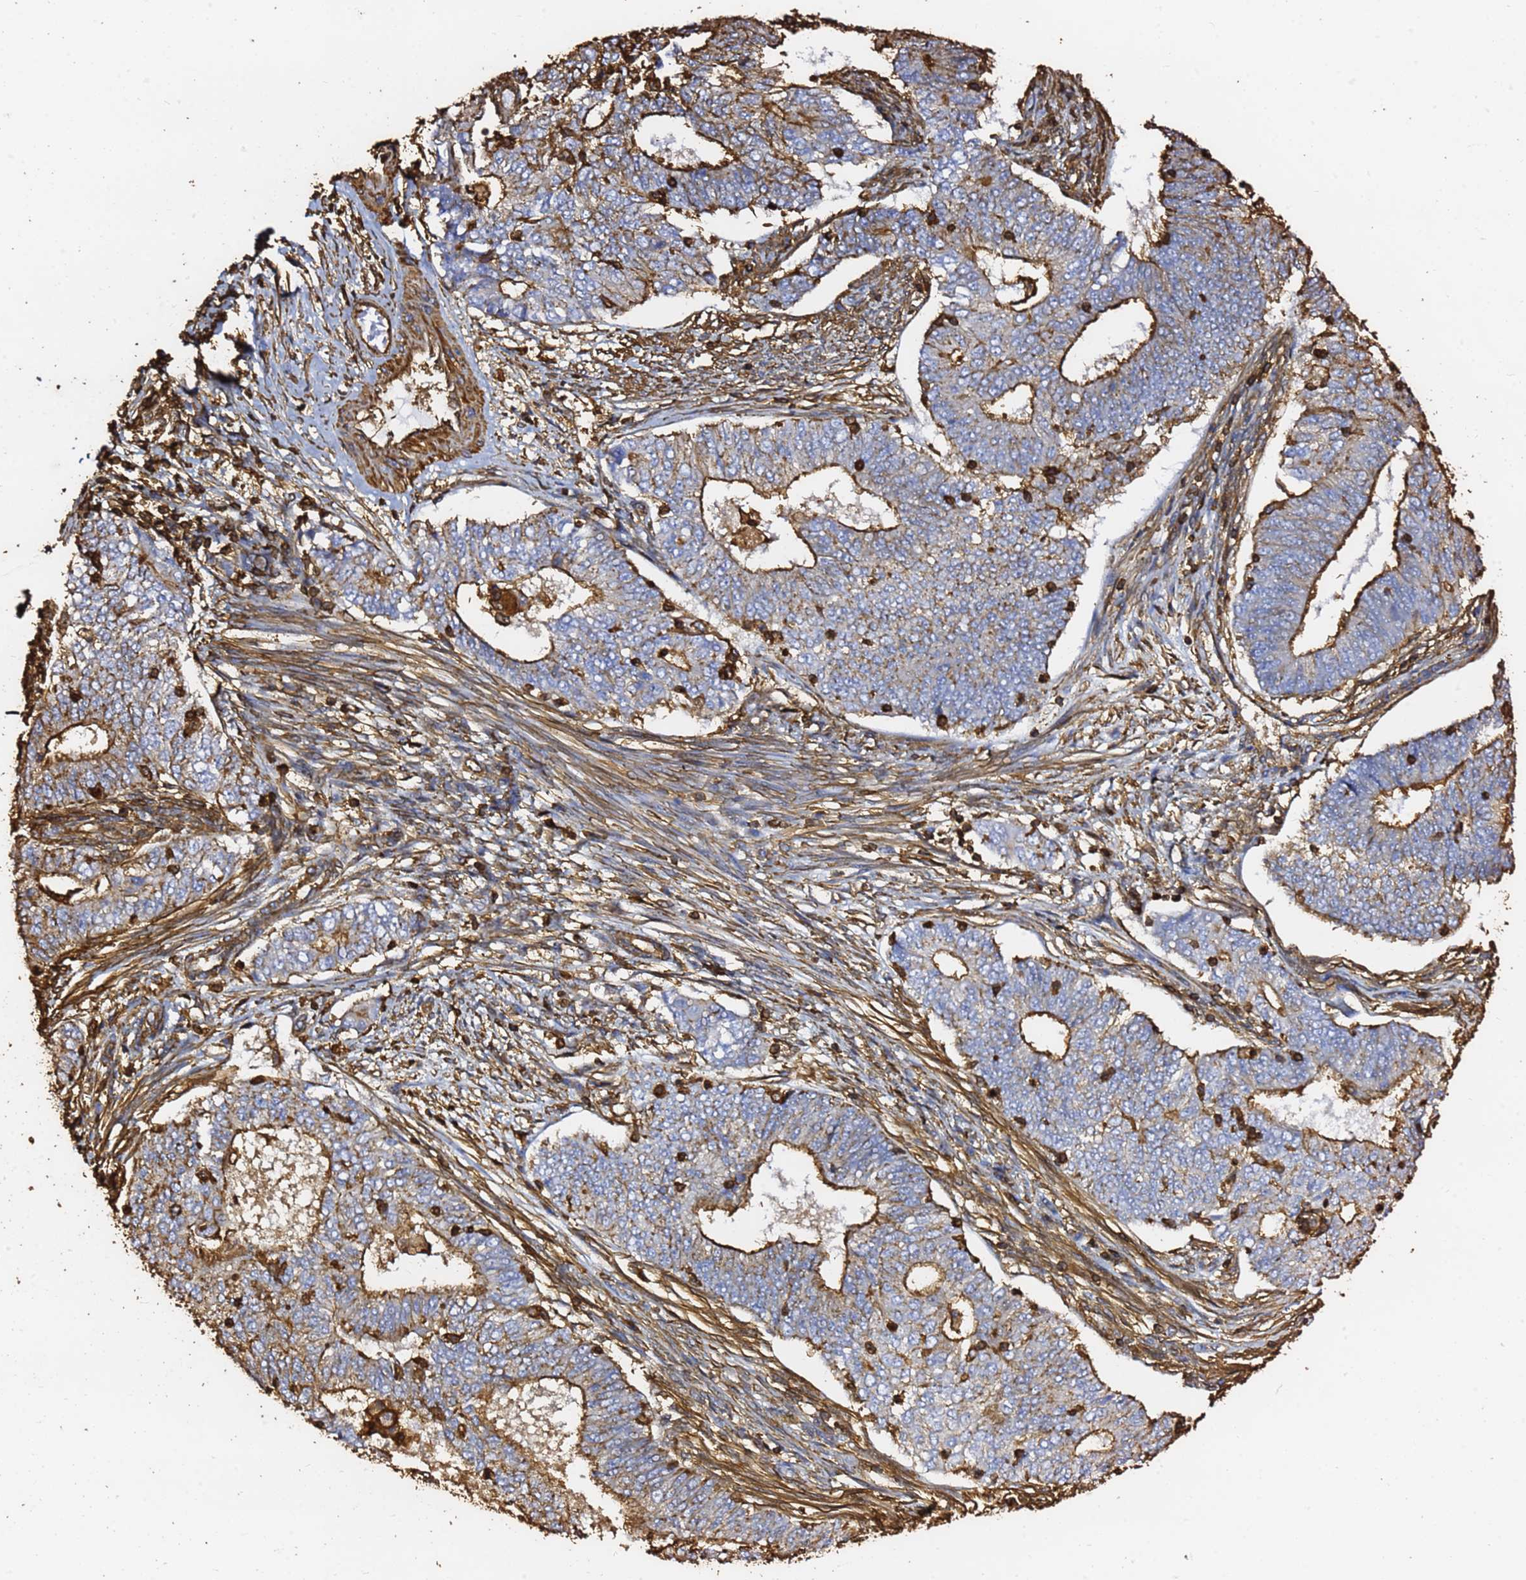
{"staining": {"intensity": "strong", "quantity": "25%-75%", "location": "cytoplasmic/membranous"}, "tissue": "endometrial cancer", "cell_type": "Tumor cells", "image_type": "cancer", "snomed": [{"axis": "morphology", "description": "Adenocarcinoma, NOS"}, {"axis": "topography", "description": "Endometrium"}], "caption": "The image shows a brown stain indicating the presence of a protein in the cytoplasmic/membranous of tumor cells in adenocarcinoma (endometrial). (DAB = brown stain, brightfield microscopy at high magnification).", "gene": "ACTB", "patient": {"sex": "female", "age": 62}}